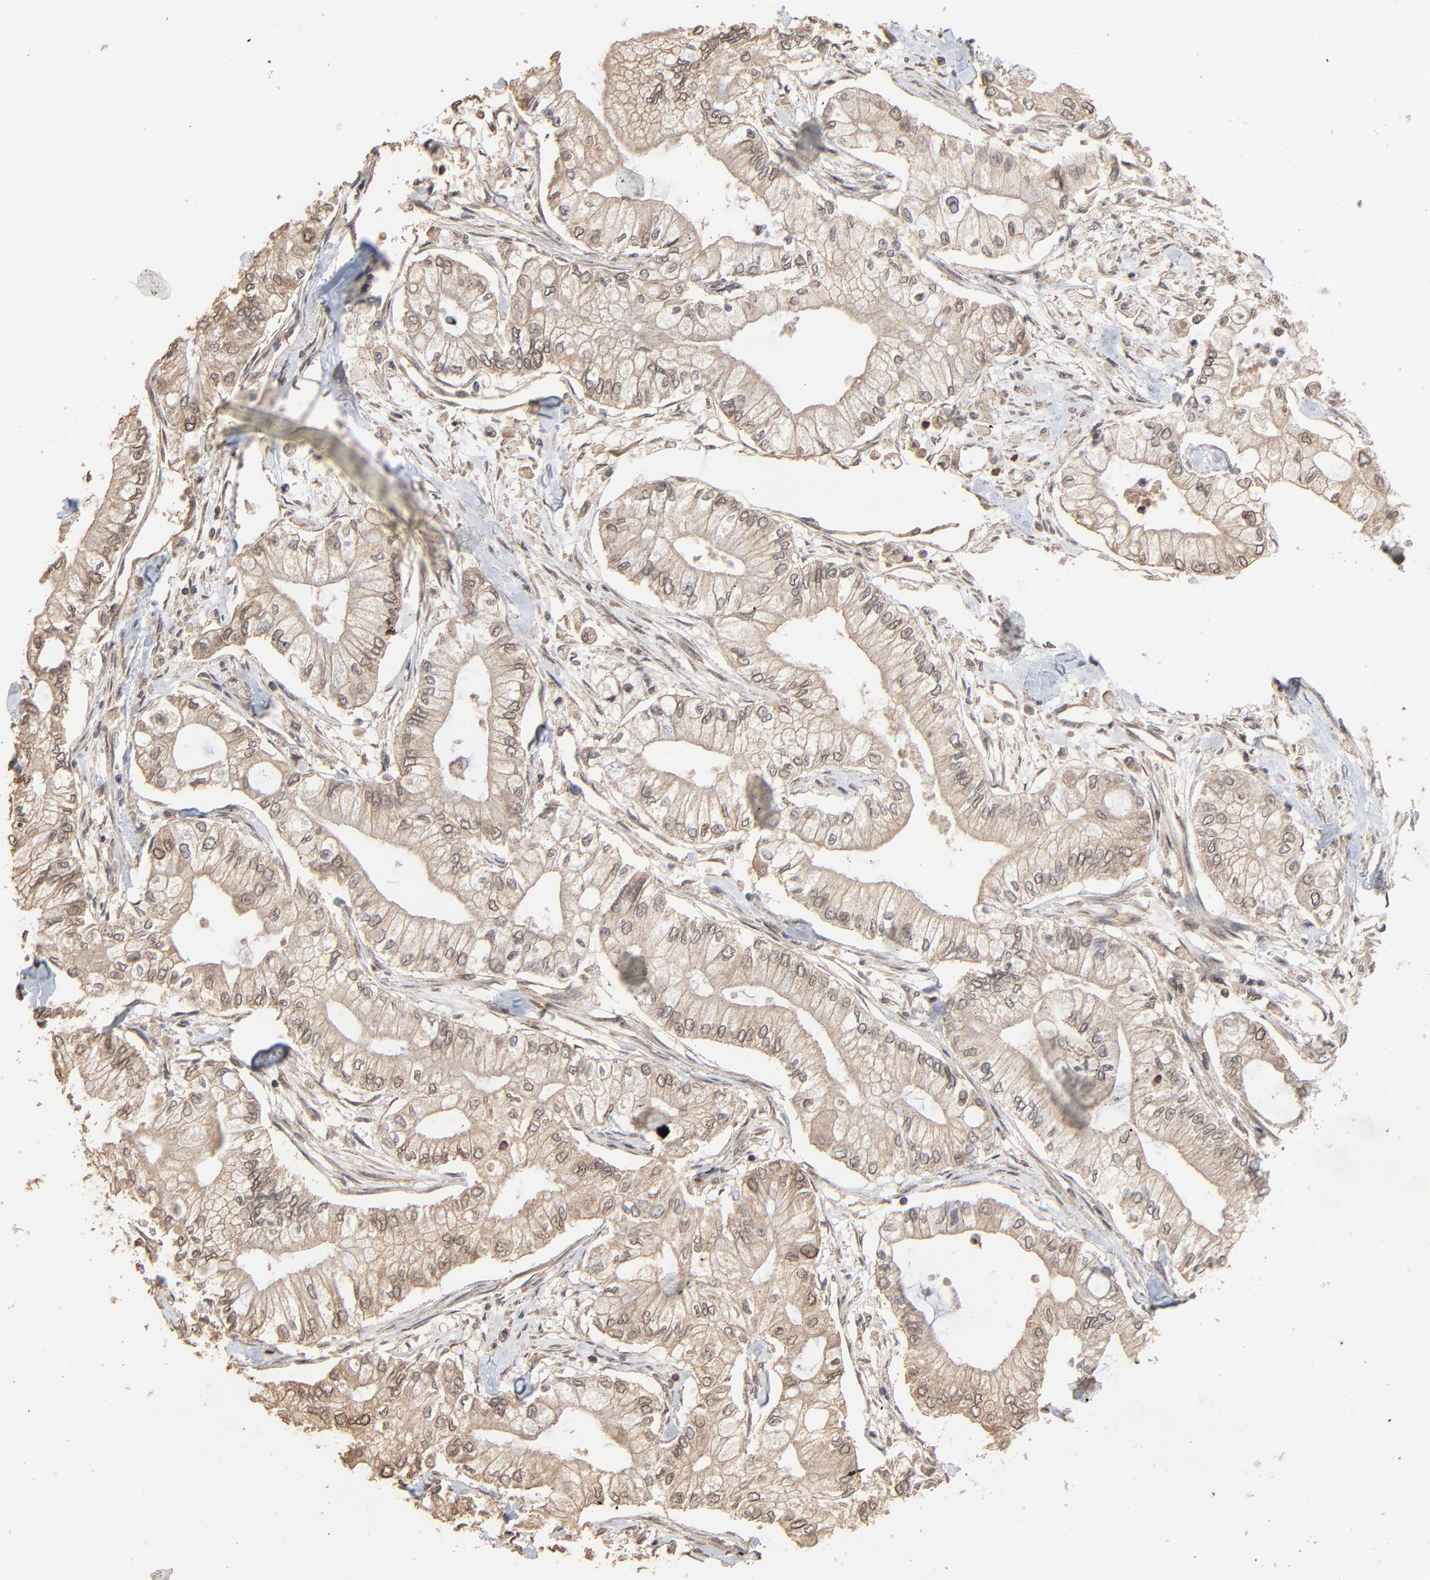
{"staining": {"intensity": "weak", "quantity": ">75%", "location": "cytoplasmic/membranous,nuclear"}, "tissue": "pancreatic cancer", "cell_type": "Tumor cells", "image_type": "cancer", "snomed": [{"axis": "morphology", "description": "Adenocarcinoma, NOS"}, {"axis": "topography", "description": "Pancreas"}], "caption": "The photomicrograph demonstrates staining of pancreatic cancer, revealing weak cytoplasmic/membranous and nuclear protein positivity (brown color) within tumor cells.", "gene": "FAM227A", "patient": {"sex": "male", "age": 79}}